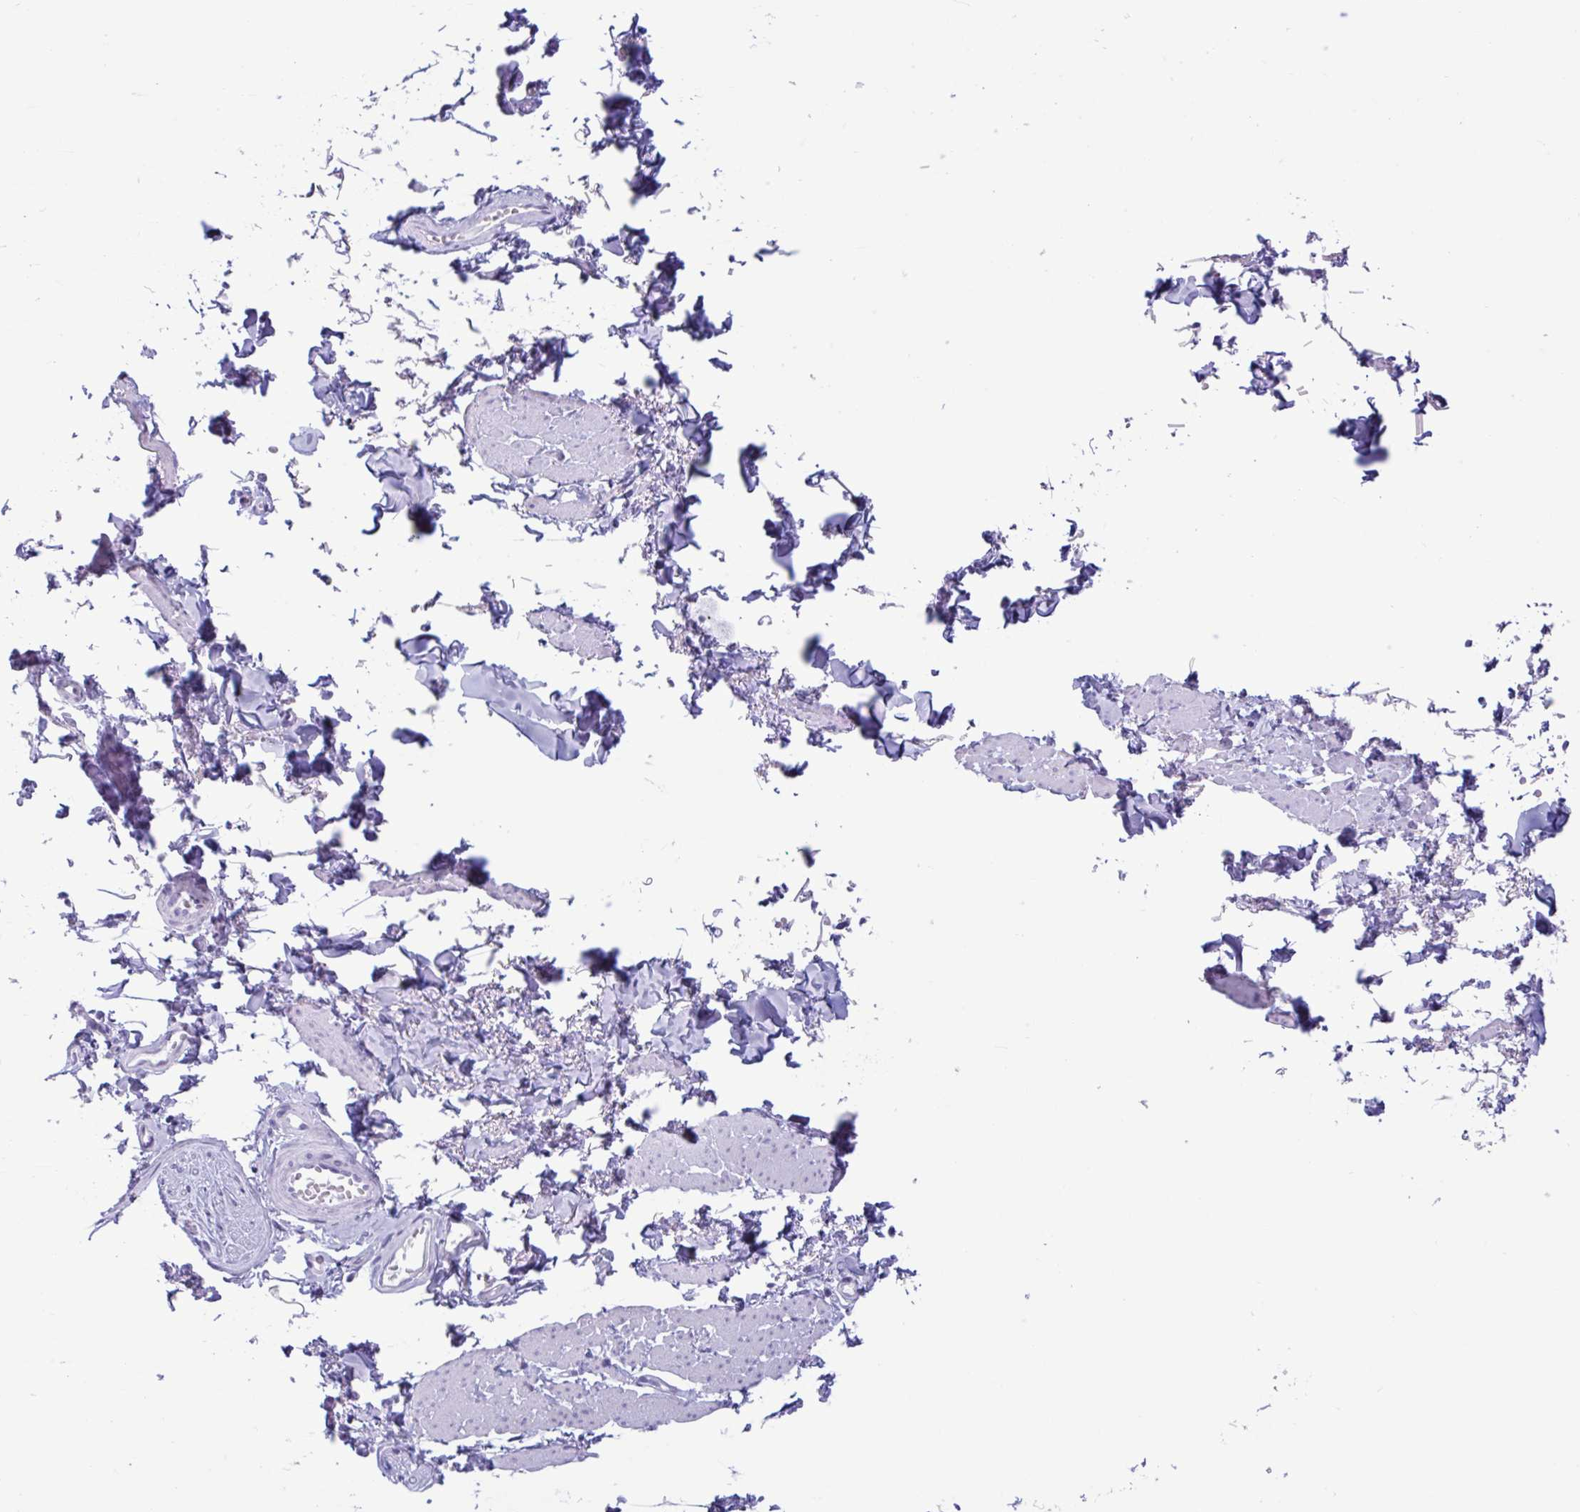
{"staining": {"intensity": "negative", "quantity": "none", "location": "none"}, "tissue": "adipose tissue", "cell_type": "Adipocytes", "image_type": "normal", "snomed": [{"axis": "morphology", "description": "Normal tissue, NOS"}, {"axis": "topography", "description": "Vulva"}, {"axis": "topography", "description": "Peripheral nerve tissue"}], "caption": "Photomicrograph shows no protein positivity in adipocytes of benign adipose tissue. (IHC, brightfield microscopy, high magnification).", "gene": "CTSE", "patient": {"sex": "female", "age": 66}}